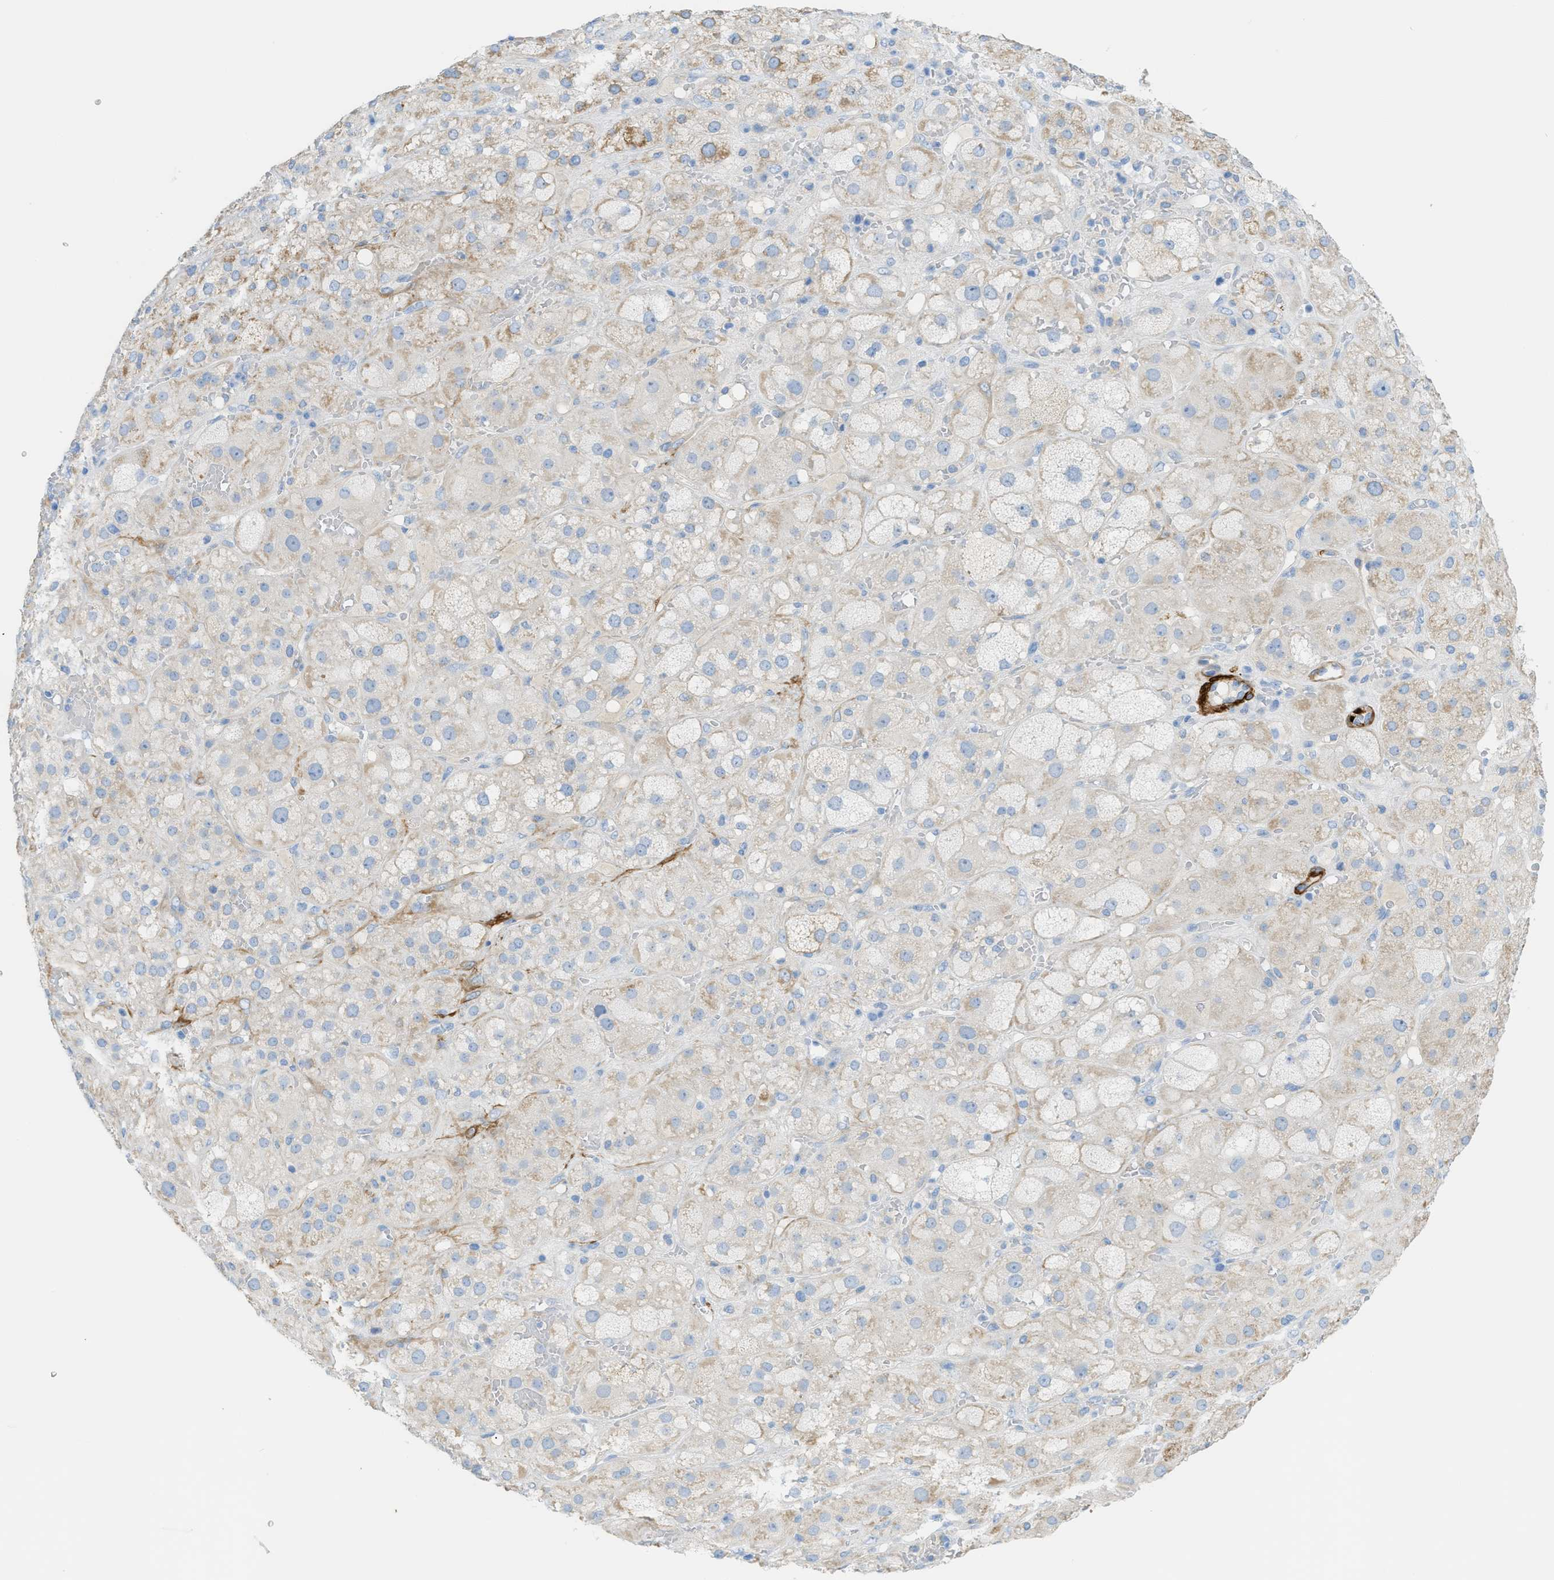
{"staining": {"intensity": "moderate", "quantity": "<25%", "location": "cytoplasmic/membranous"}, "tissue": "adrenal gland", "cell_type": "Glandular cells", "image_type": "normal", "snomed": [{"axis": "morphology", "description": "Normal tissue, NOS"}, {"axis": "topography", "description": "Adrenal gland"}], "caption": "A brown stain labels moderate cytoplasmic/membranous positivity of a protein in glandular cells of normal human adrenal gland.", "gene": "MYH11", "patient": {"sex": "female", "age": 47}}